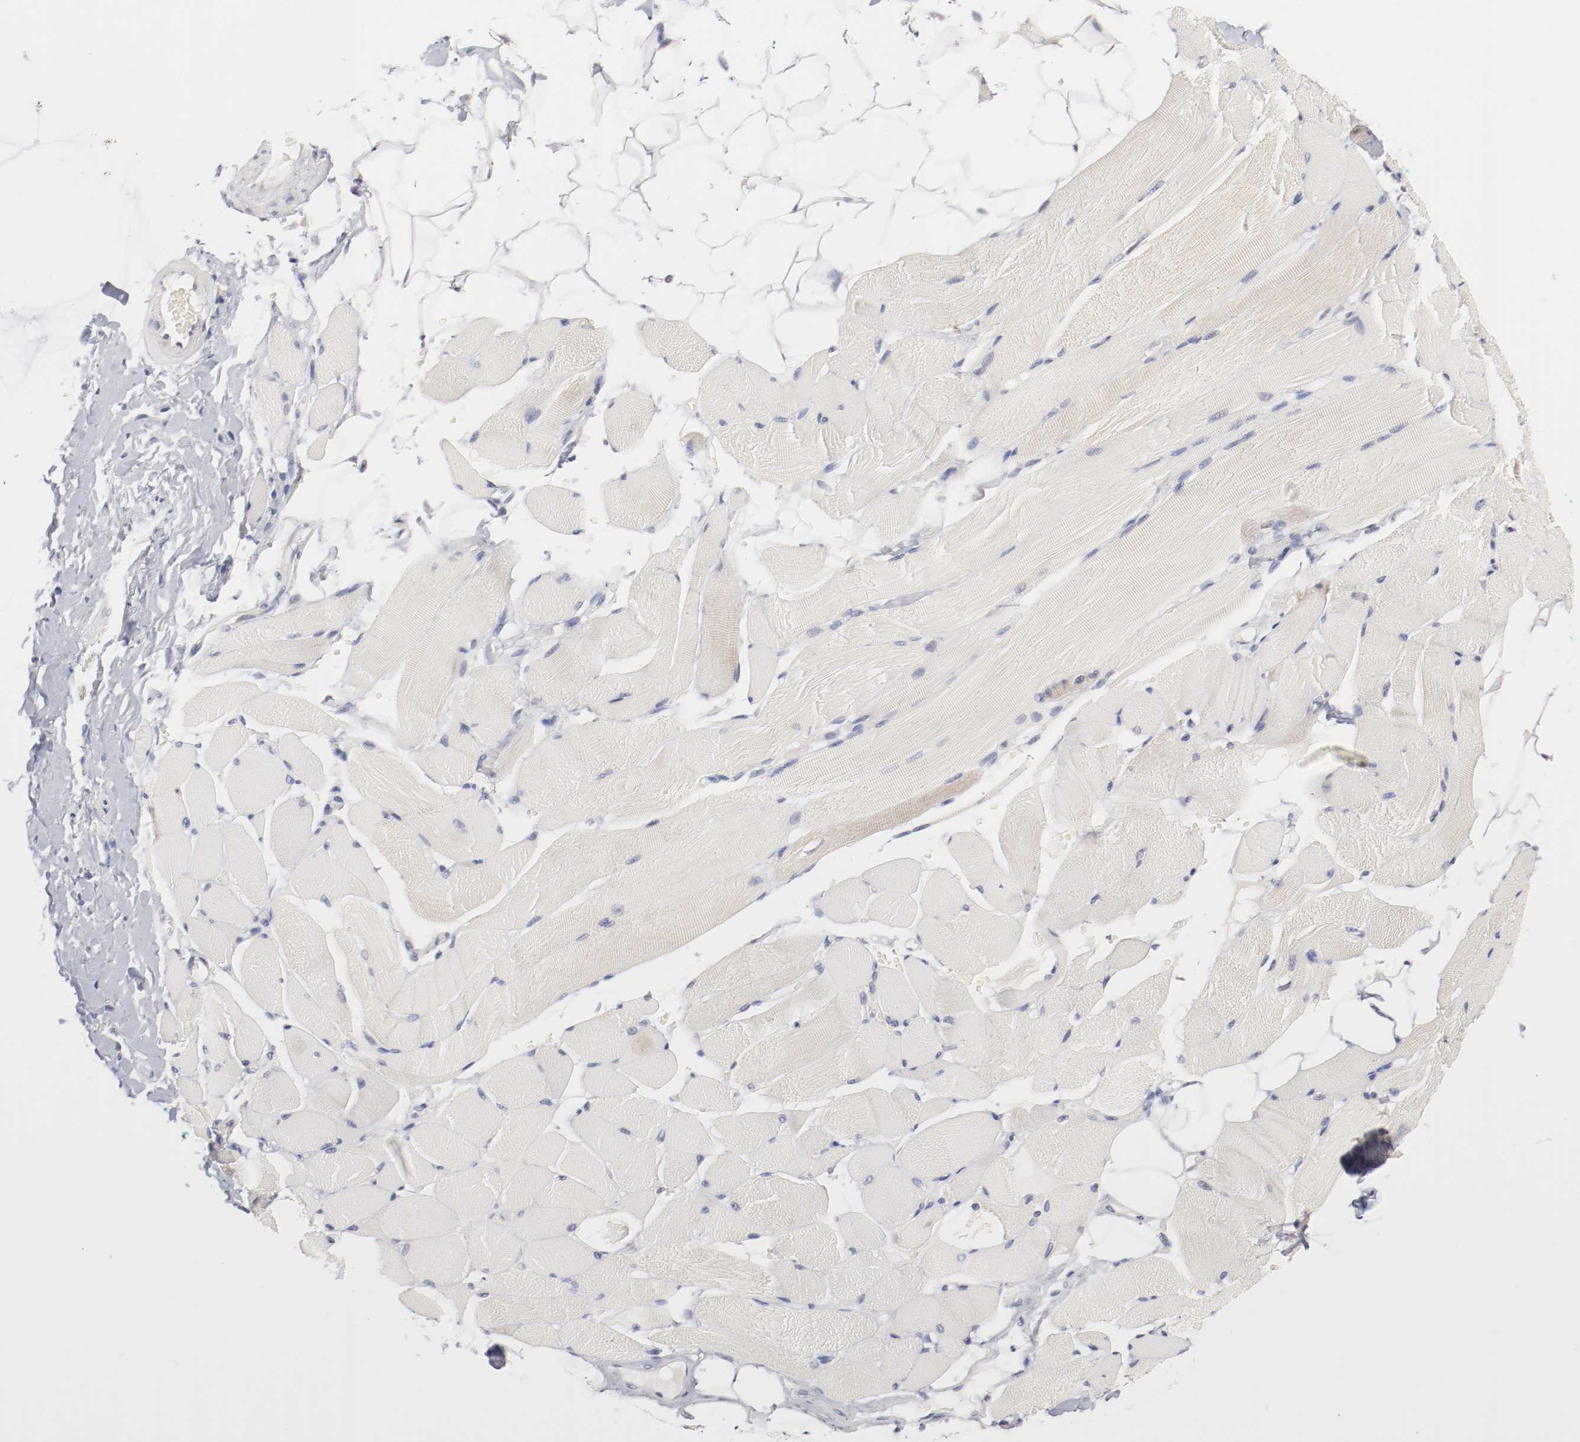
{"staining": {"intensity": "negative", "quantity": "none", "location": "none"}, "tissue": "skeletal muscle", "cell_type": "Myocytes", "image_type": "normal", "snomed": [{"axis": "morphology", "description": "Normal tissue, NOS"}, {"axis": "topography", "description": "Skeletal muscle"}, {"axis": "topography", "description": "Peripheral nerve tissue"}], "caption": "This is a photomicrograph of immunohistochemistry (IHC) staining of unremarkable skeletal muscle, which shows no staining in myocytes.", "gene": "SETD3", "patient": {"sex": "female", "age": 84}}